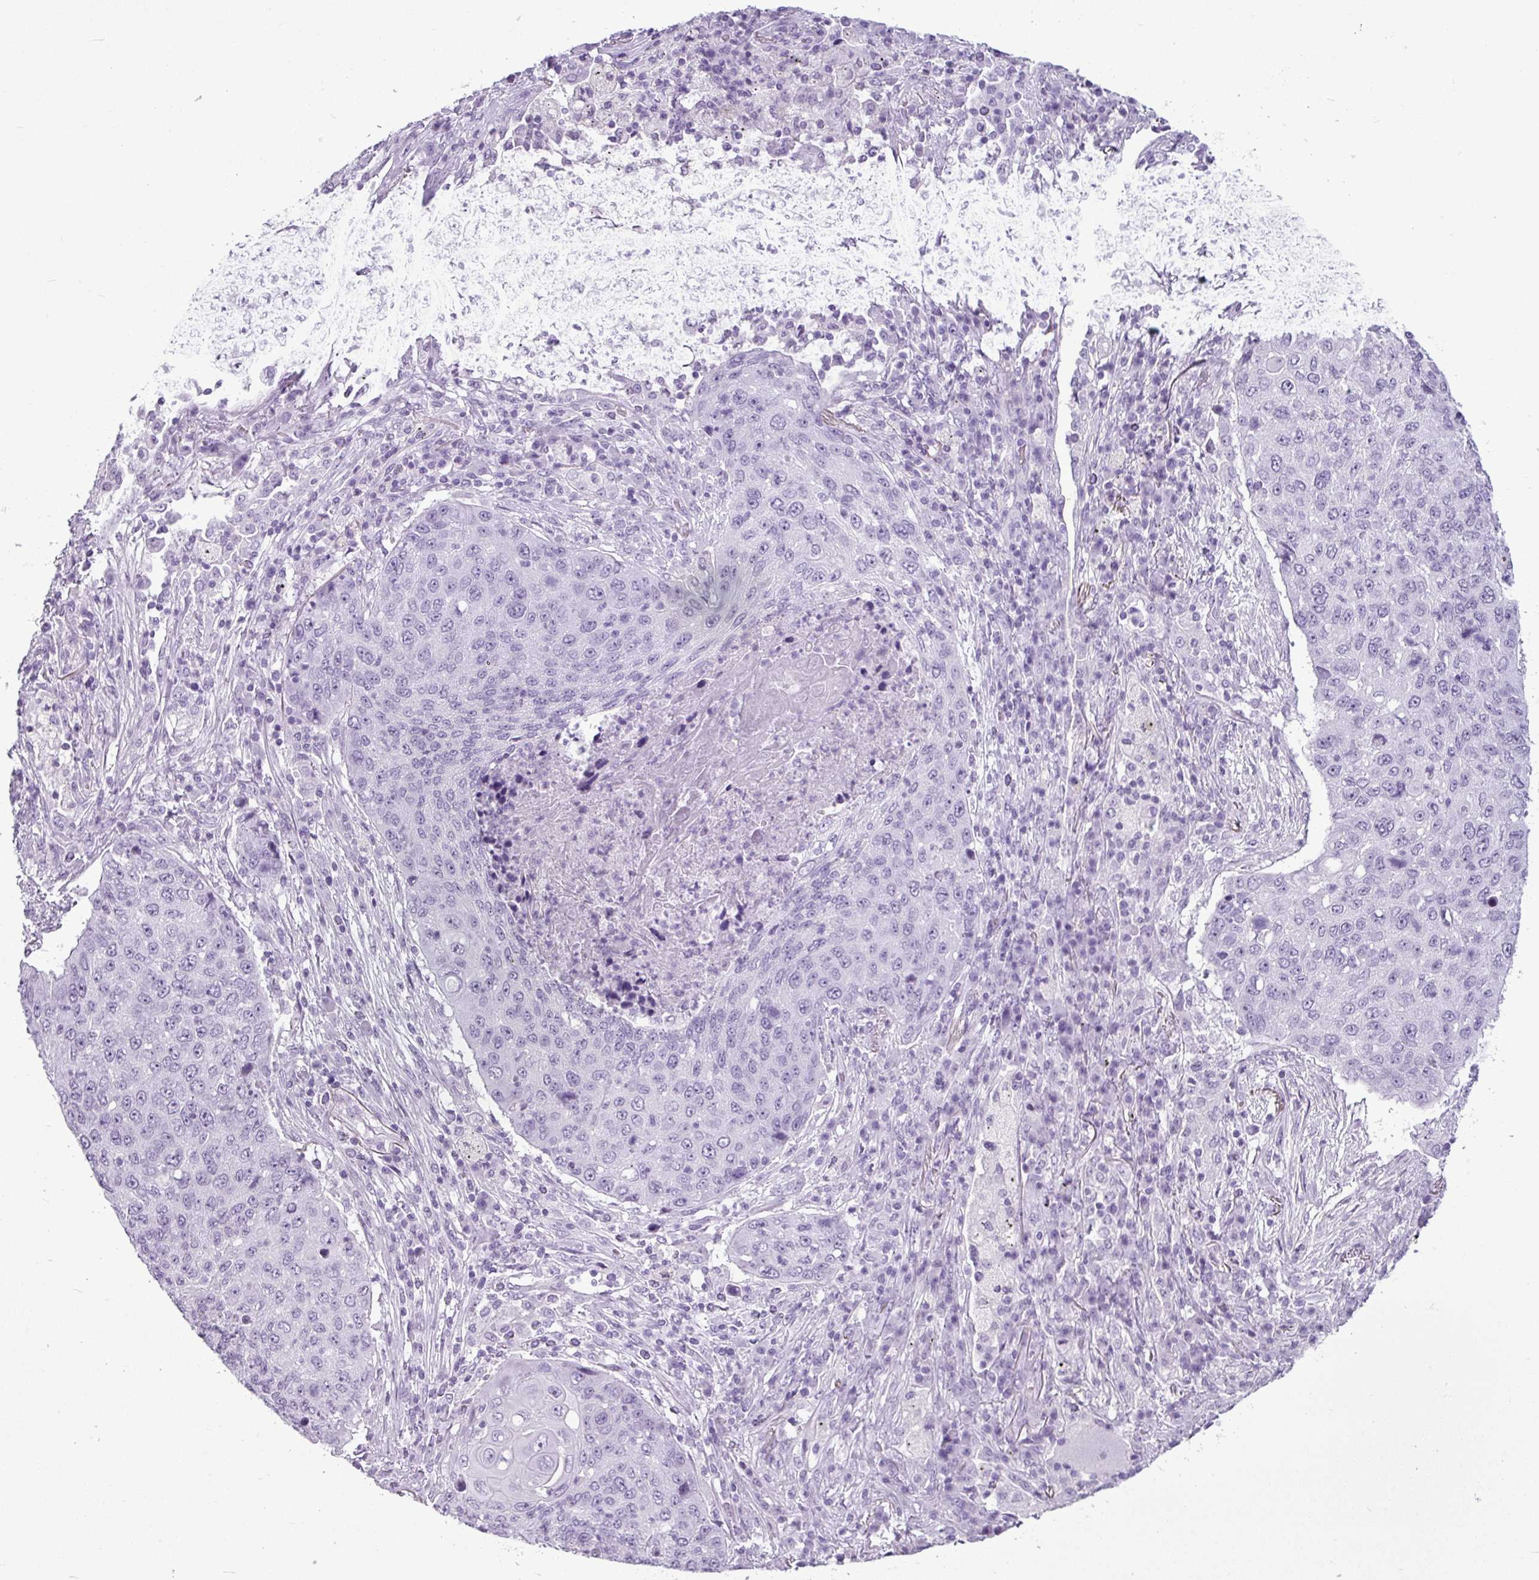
{"staining": {"intensity": "negative", "quantity": "none", "location": "none"}, "tissue": "lung cancer", "cell_type": "Tumor cells", "image_type": "cancer", "snomed": [{"axis": "morphology", "description": "Squamous cell carcinoma, NOS"}, {"axis": "topography", "description": "Lung"}], "caption": "Tumor cells are negative for brown protein staining in squamous cell carcinoma (lung).", "gene": "AMY1B", "patient": {"sex": "female", "age": 63}}